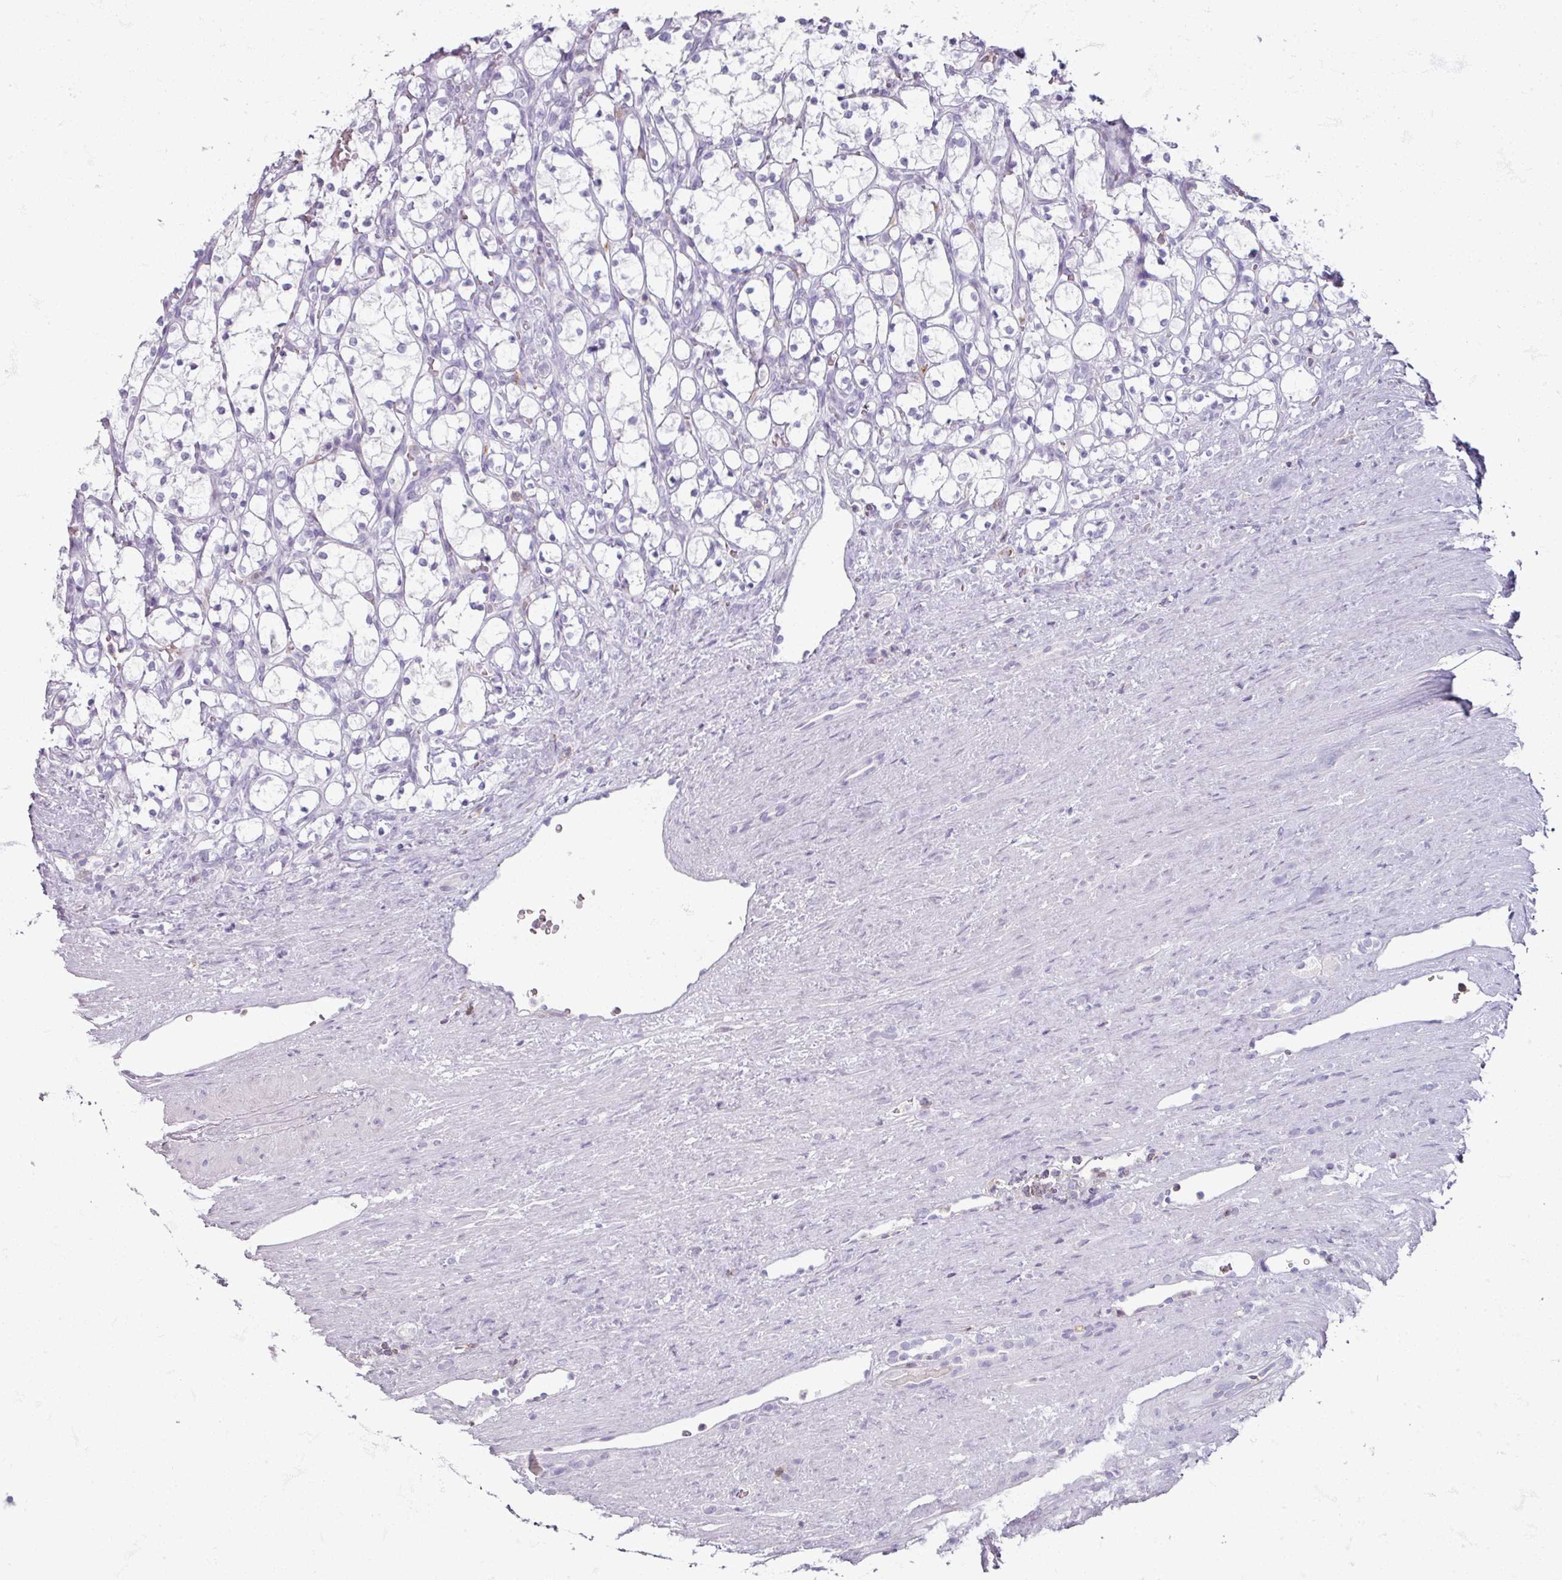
{"staining": {"intensity": "negative", "quantity": "none", "location": "none"}, "tissue": "renal cancer", "cell_type": "Tumor cells", "image_type": "cancer", "snomed": [{"axis": "morphology", "description": "Adenocarcinoma, NOS"}, {"axis": "topography", "description": "Kidney"}], "caption": "Protein analysis of adenocarcinoma (renal) shows no significant positivity in tumor cells. (DAB (3,3'-diaminobenzidine) IHC visualized using brightfield microscopy, high magnification).", "gene": "PTPRC", "patient": {"sex": "female", "age": 69}}